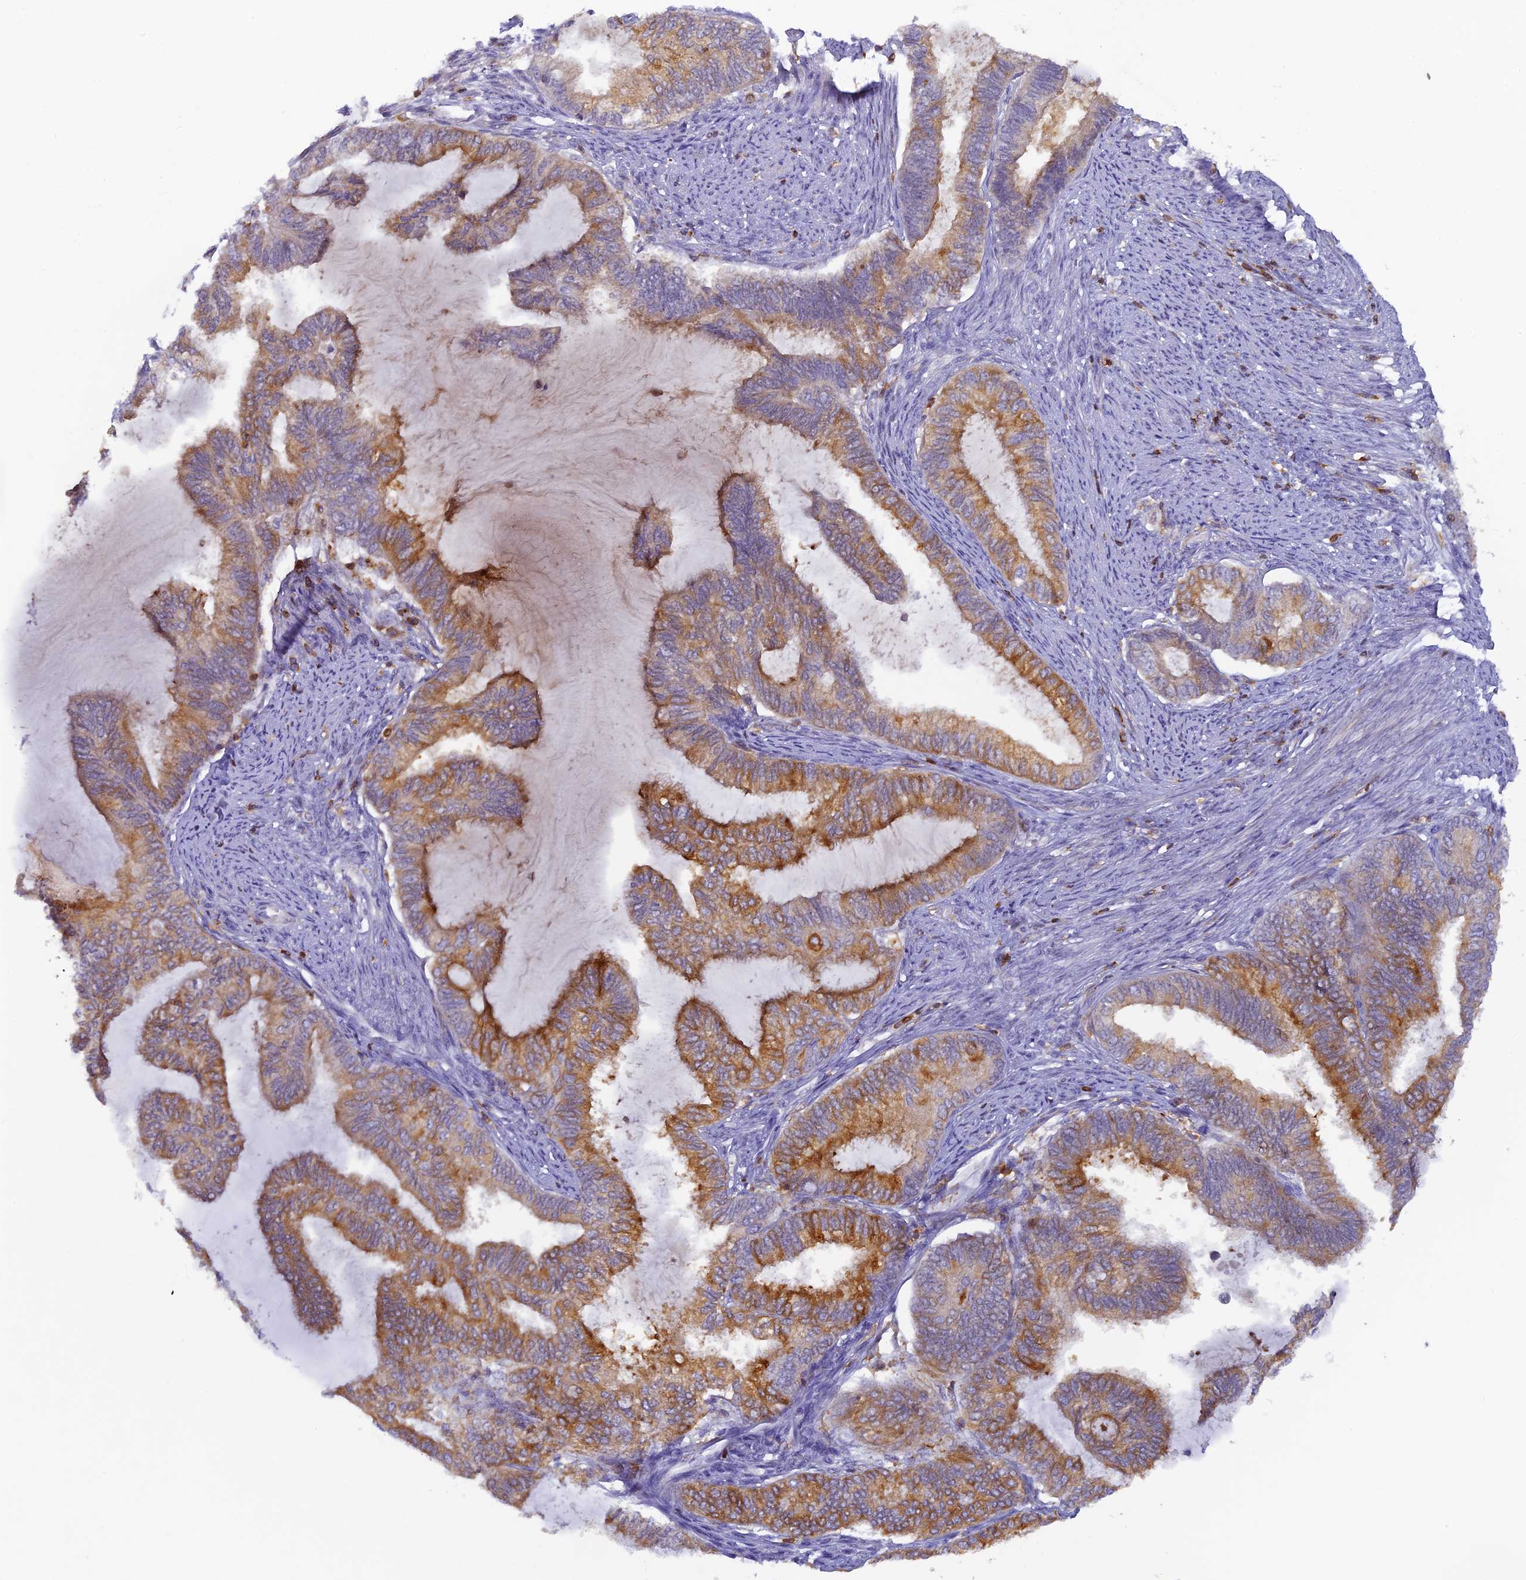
{"staining": {"intensity": "moderate", "quantity": "25%-75%", "location": "cytoplasmic/membranous"}, "tissue": "endometrial cancer", "cell_type": "Tumor cells", "image_type": "cancer", "snomed": [{"axis": "morphology", "description": "Adenocarcinoma, NOS"}, {"axis": "topography", "description": "Endometrium"}], "caption": "Human adenocarcinoma (endometrial) stained with a protein marker exhibits moderate staining in tumor cells.", "gene": "FYB1", "patient": {"sex": "female", "age": 86}}